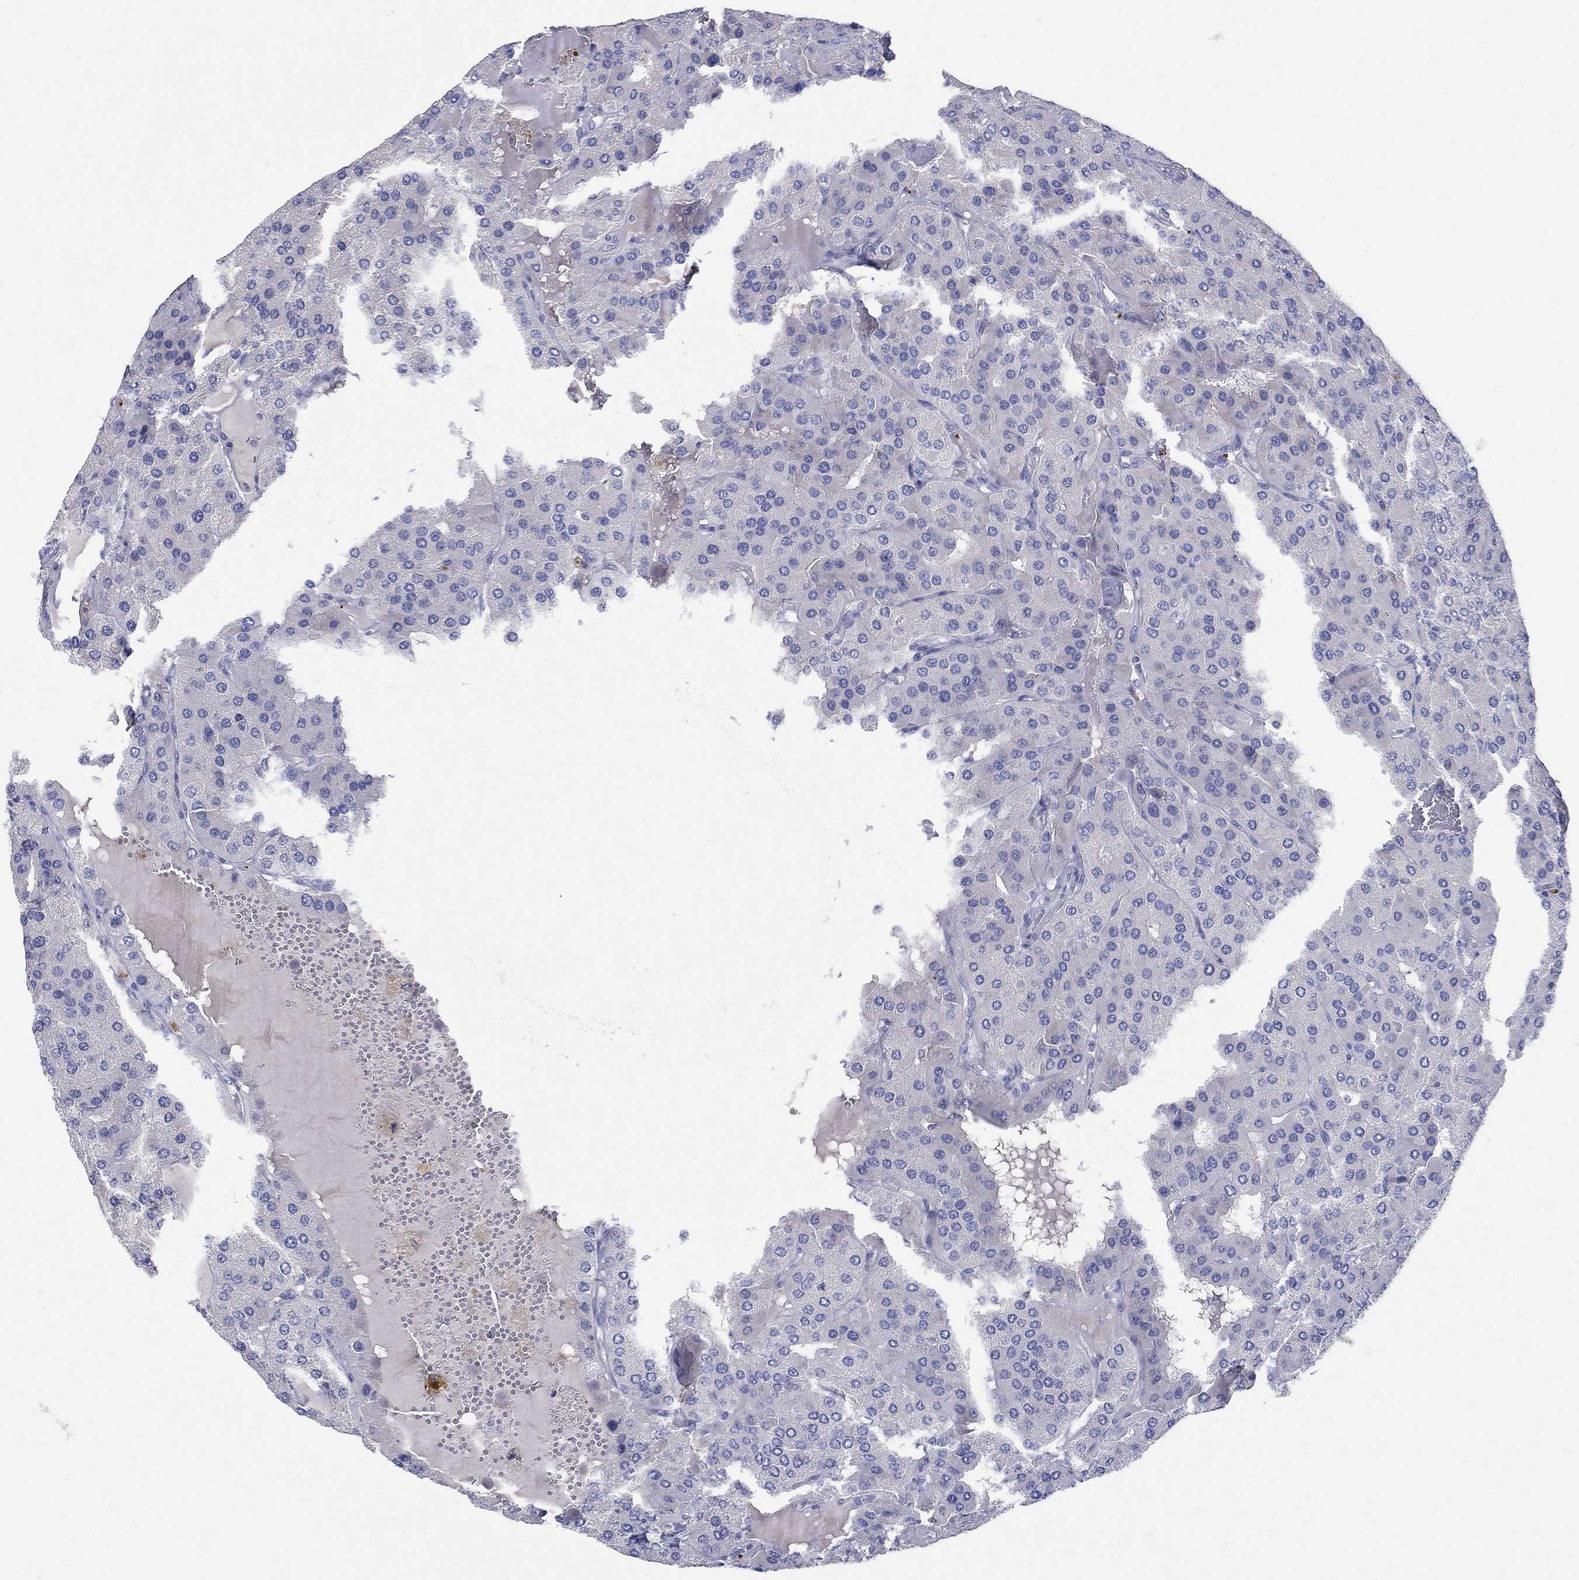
{"staining": {"intensity": "negative", "quantity": "none", "location": "none"}, "tissue": "parathyroid gland", "cell_type": "Glandular cells", "image_type": "normal", "snomed": [{"axis": "morphology", "description": "Normal tissue, NOS"}, {"axis": "morphology", "description": "Adenoma, NOS"}, {"axis": "topography", "description": "Parathyroid gland"}], "caption": "Immunohistochemistry photomicrograph of unremarkable parathyroid gland stained for a protein (brown), which demonstrates no positivity in glandular cells. The staining was performed using DAB (3,3'-diaminobenzidine) to visualize the protein expression in brown, while the nuclei were stained in blue with hematoxylin (Magnification: 20x).", "gene": "REEP2", "patient": {"sex": "female", "age": 86}}